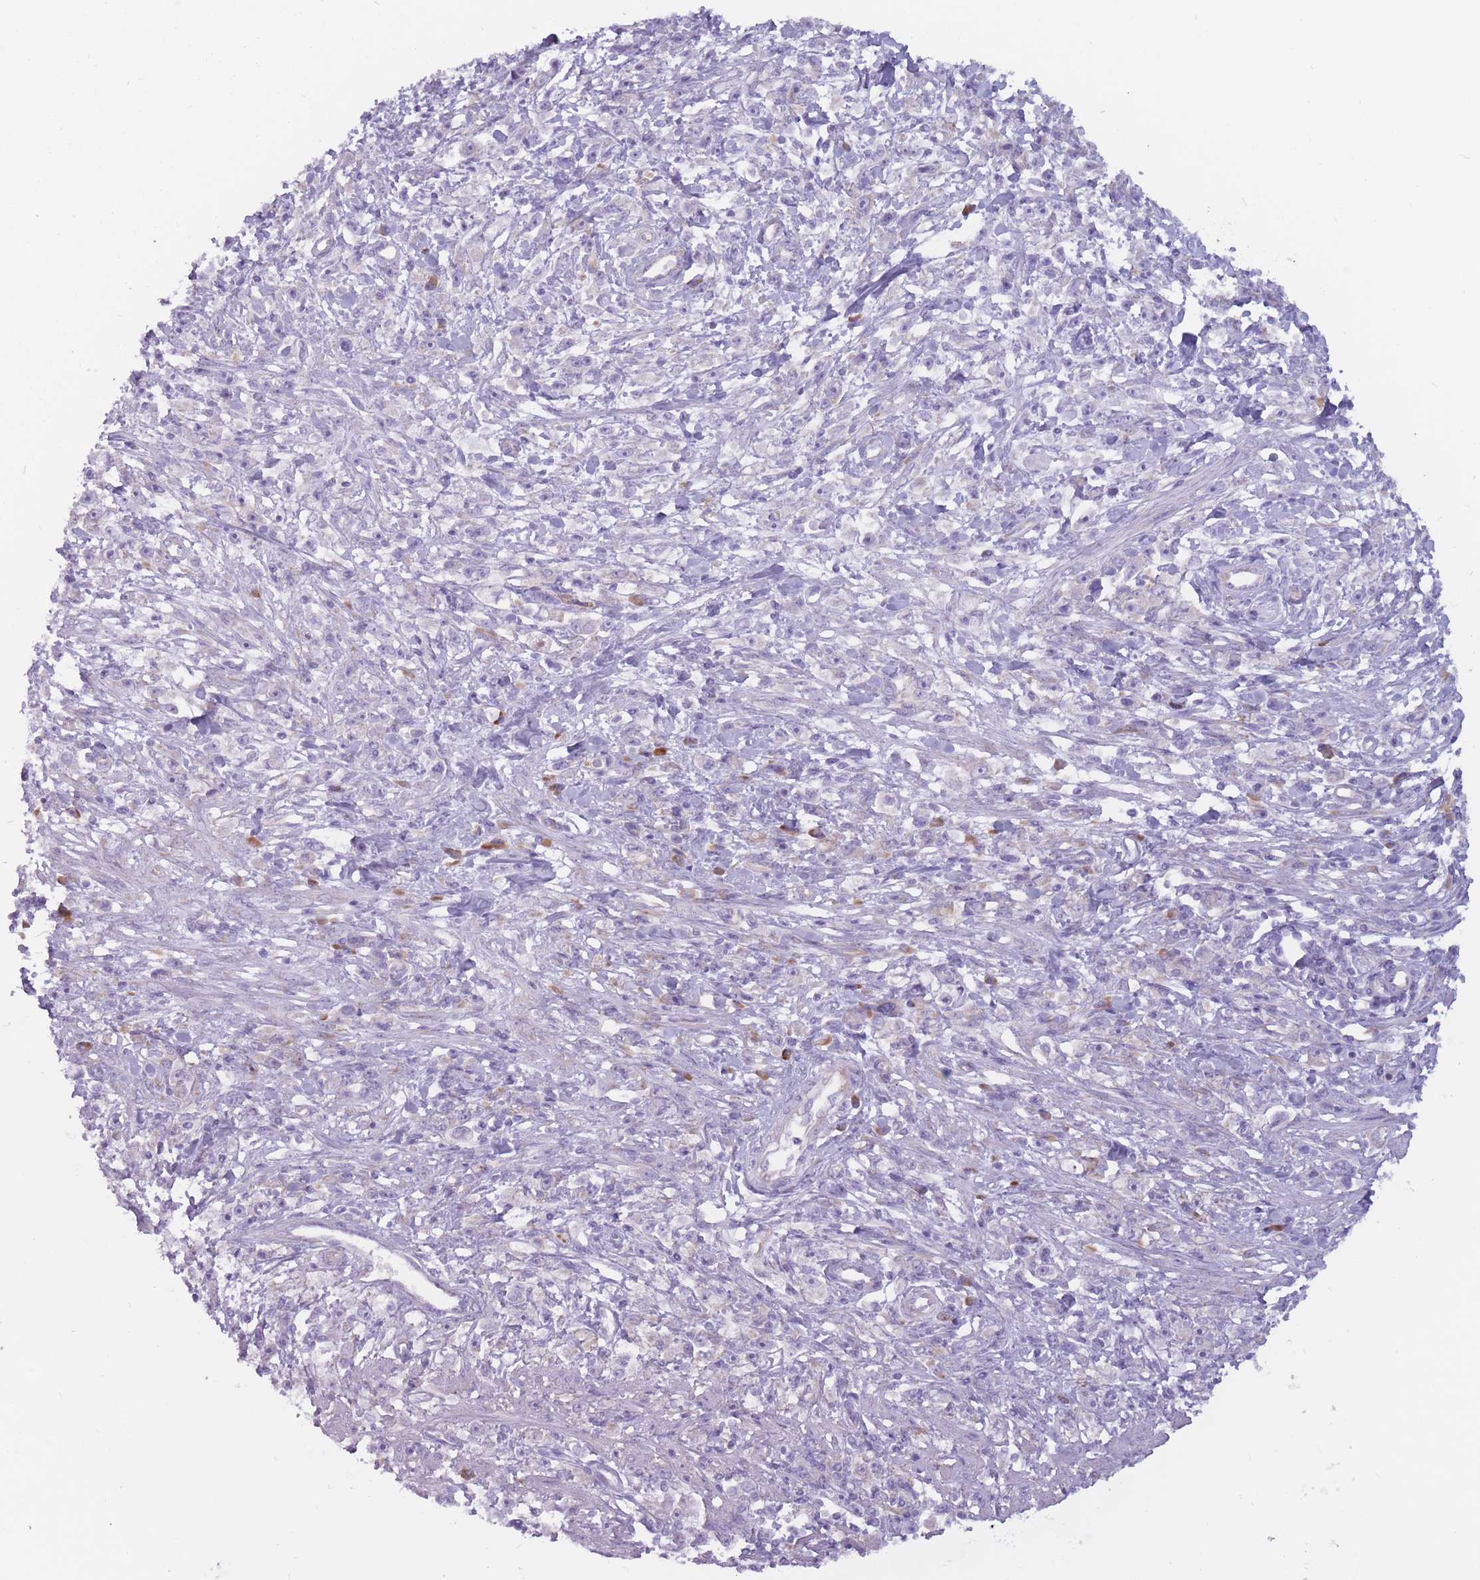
{"staining": {"intensity": "negative", "quantity": "none", "location": "none"}, "tissue": "stomach cancer", "cell_type": "Tumor cells", "image_type": "cancer", "snomed": [{"axis": "morphology", "description": "Adenocarcinoma, NOS"}, {"axis": "topography", "description": "Stomach"}], "caption": "This is an IHC histopathology image of human stomach cancer. There is no staining in tumor cells.", "gene": "RPL18", "patient": {"sex": "female", "age": 59}}